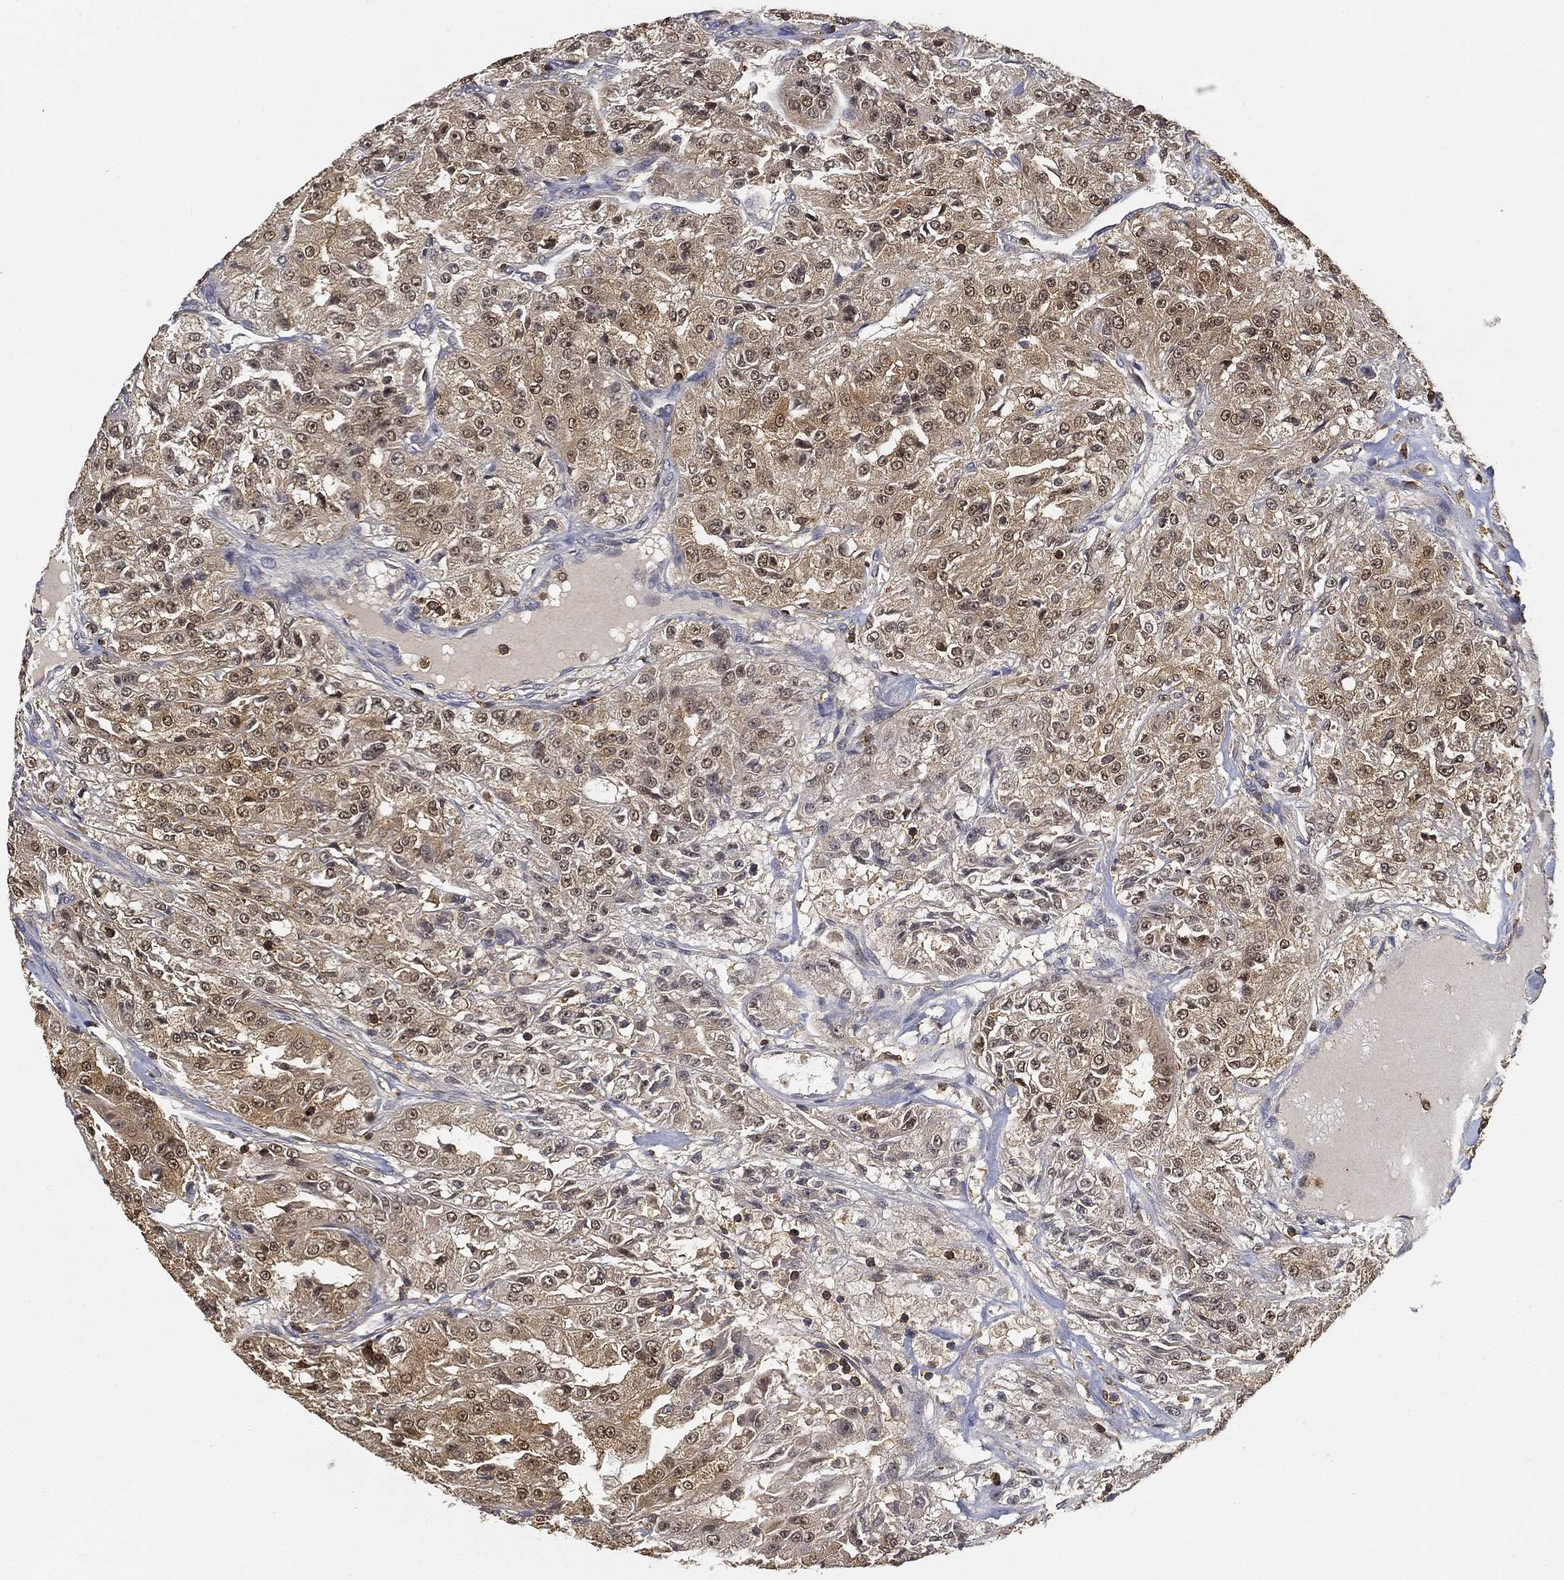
{"staining": {"intensity": "weak", "quantity": "25%-75%", "location": "cytoplasmic/membranous,nuclear"}, "tissue": "renal cancer", "cell_type": "Tumor cells", "image_type": "cancer", "snomed": [{"axis": "morphology", "description": "Adenocarcinoma, NOS"}, {"axis": "topography", "description": "Kidney"}], "caption": "Human renal cancer stained with a brown dye exhibits weak cytoplasmic/membranous and nuclear positive staining in about 25%-75% of tumor cells.", "gene": "CRYL1", "patient": {"sex": "female", "age": 63}}